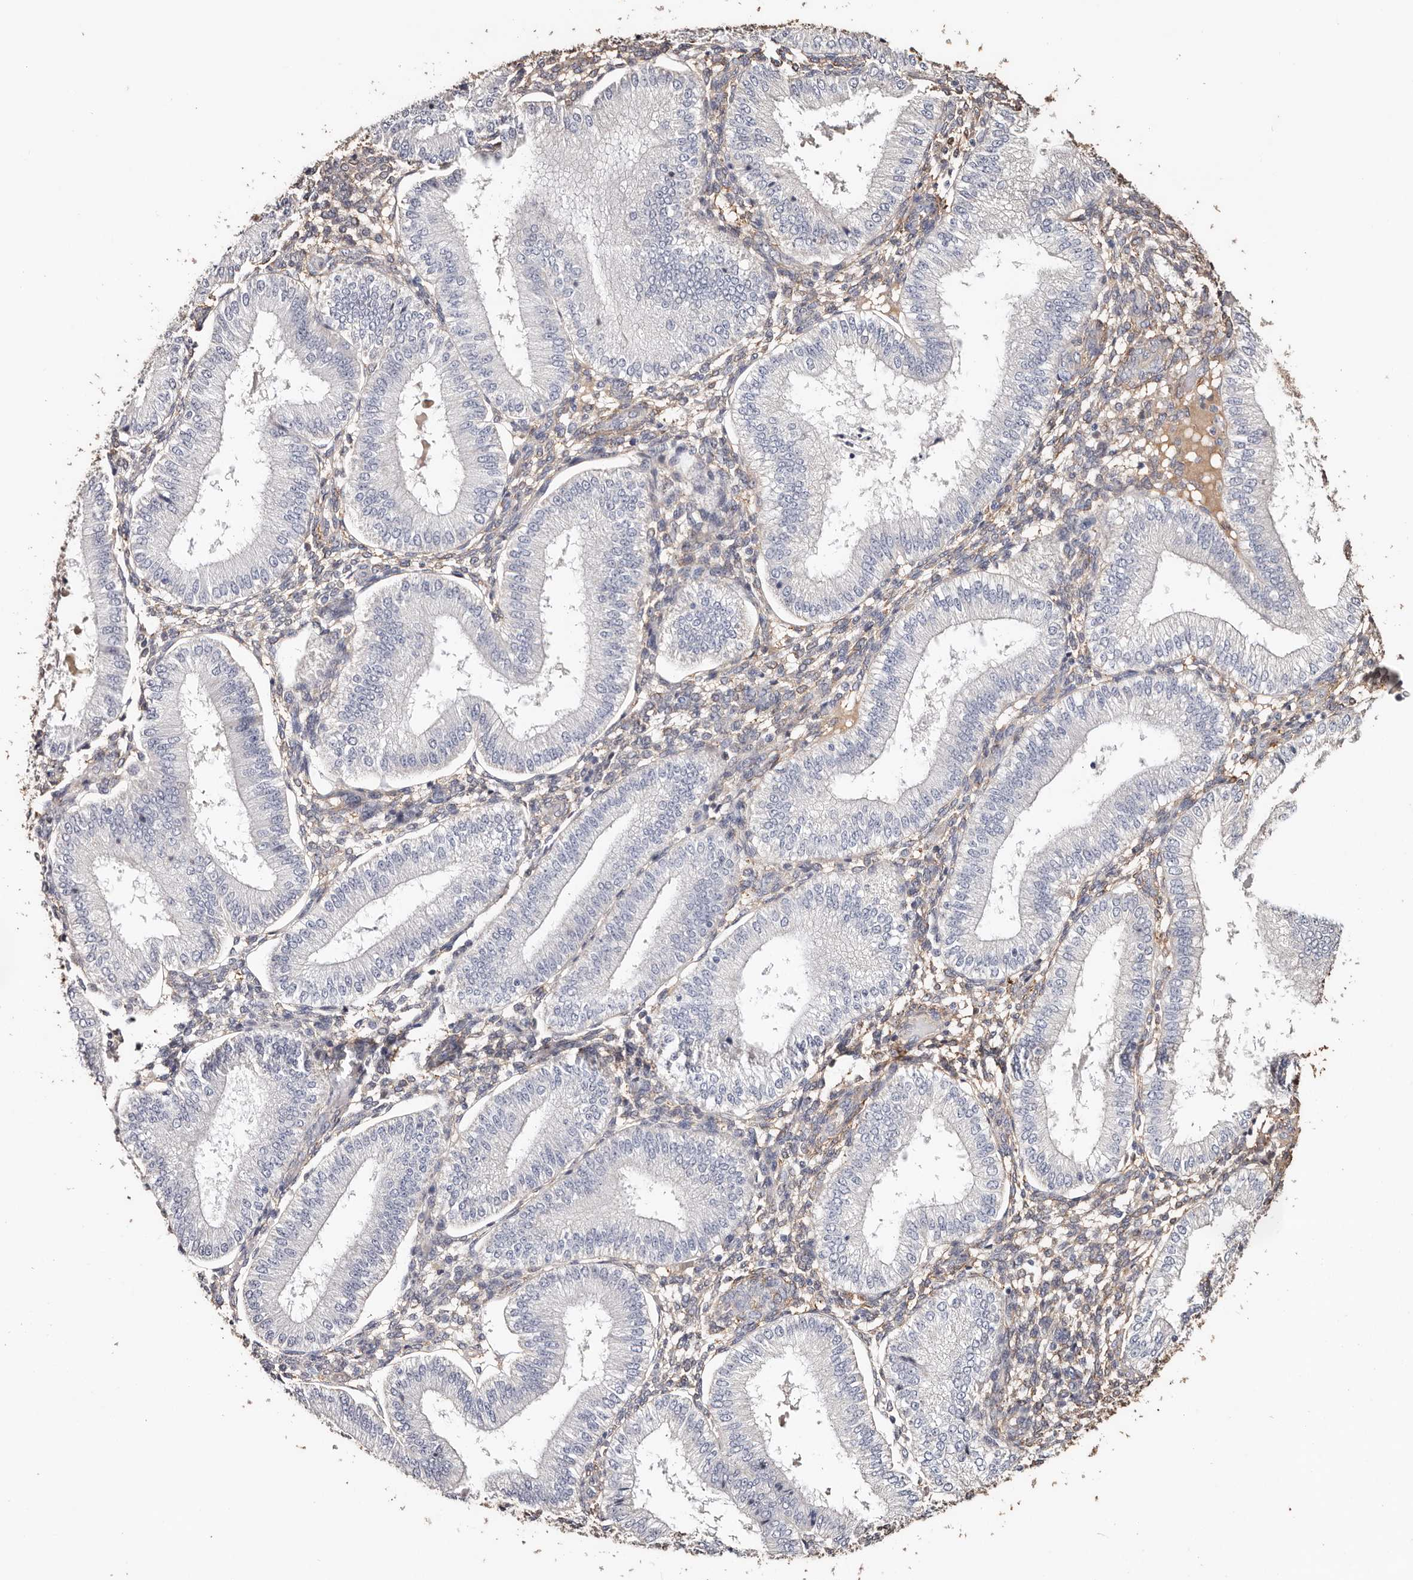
{"staining": {"intensity": "moderate", "quantity": ">75%", "location": "cytoplasmic/membranous"}, "tissue": "endometrium", "cell_type": "Cells in endometrial stroma", "image_type": "normal", "snomed": [{"axis": "morphology", "description": "Normal tissue, NOS"}, {"axis": "topography", "description": "Endometrium"}], "caption": "Cells in endometrial stroma reveal moderate cytoplasmic/membranous expression in about >75% of cells in normal endometrium.", "gene": "TGM2", "patient": {"sex": "female", "age": 39}}